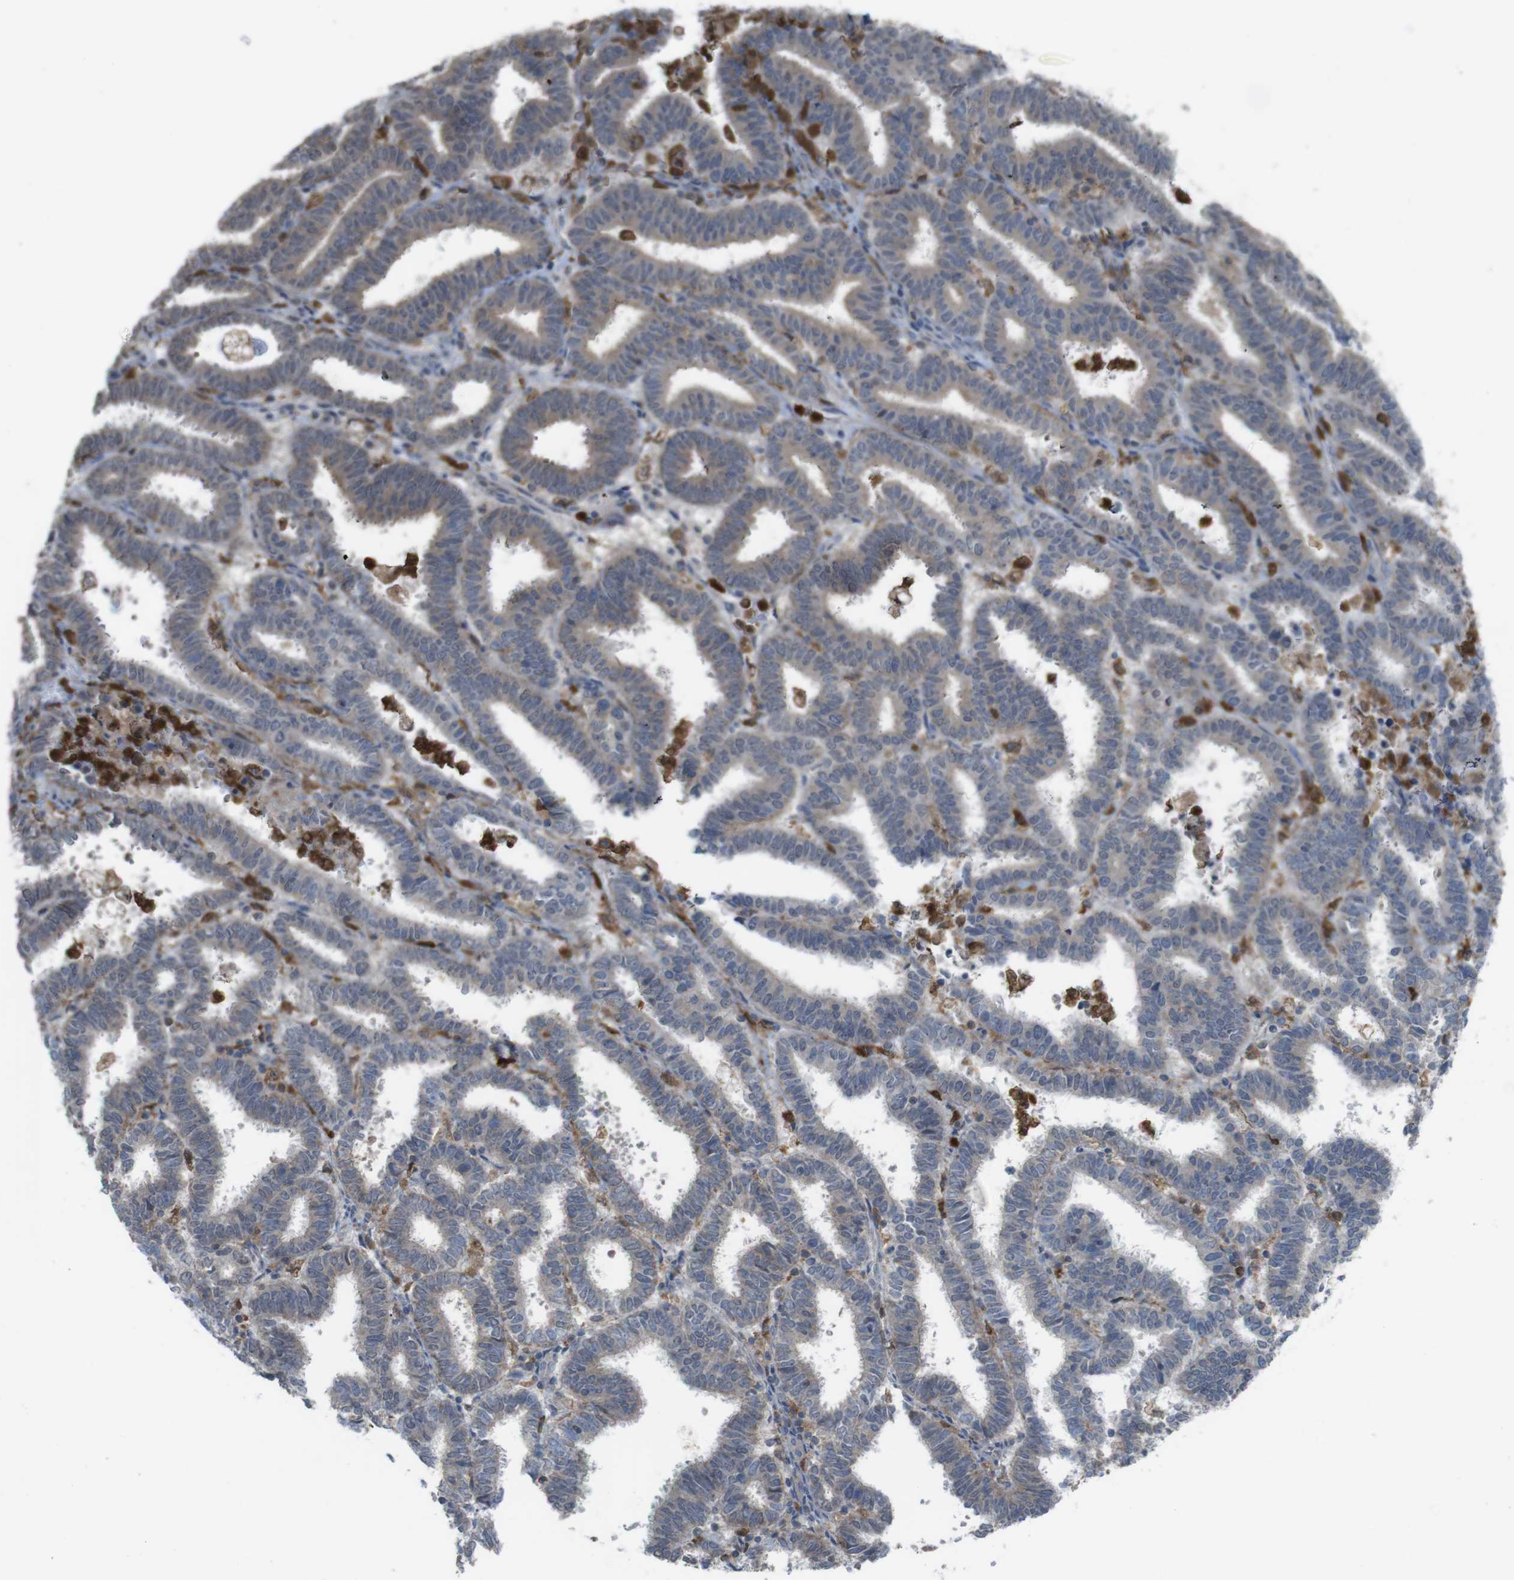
{"staining": {"intensity": "weak", "quantity": ">75%", "location": "cytoplasmic/membranous"}, "tissue": "endometrial cancer", "cell_type": "Tumor cells", "image_type": "cancer", "snomed": [{"axis": "morphology", "description": "Adenocarcinoma, NOS"}, {"axis": "topography", "description": "Uterus"}], "caption": "Immunohistochemistry (IHC) image of adenocarcinoma (endometrial) stained for a protein (brown), which displays low levels of weak cytoplasmic/membranous positivity in approximately >75% of tumor cells.", "gene": "PRKCD", "patient": {"sex": "female", "age": 83}}